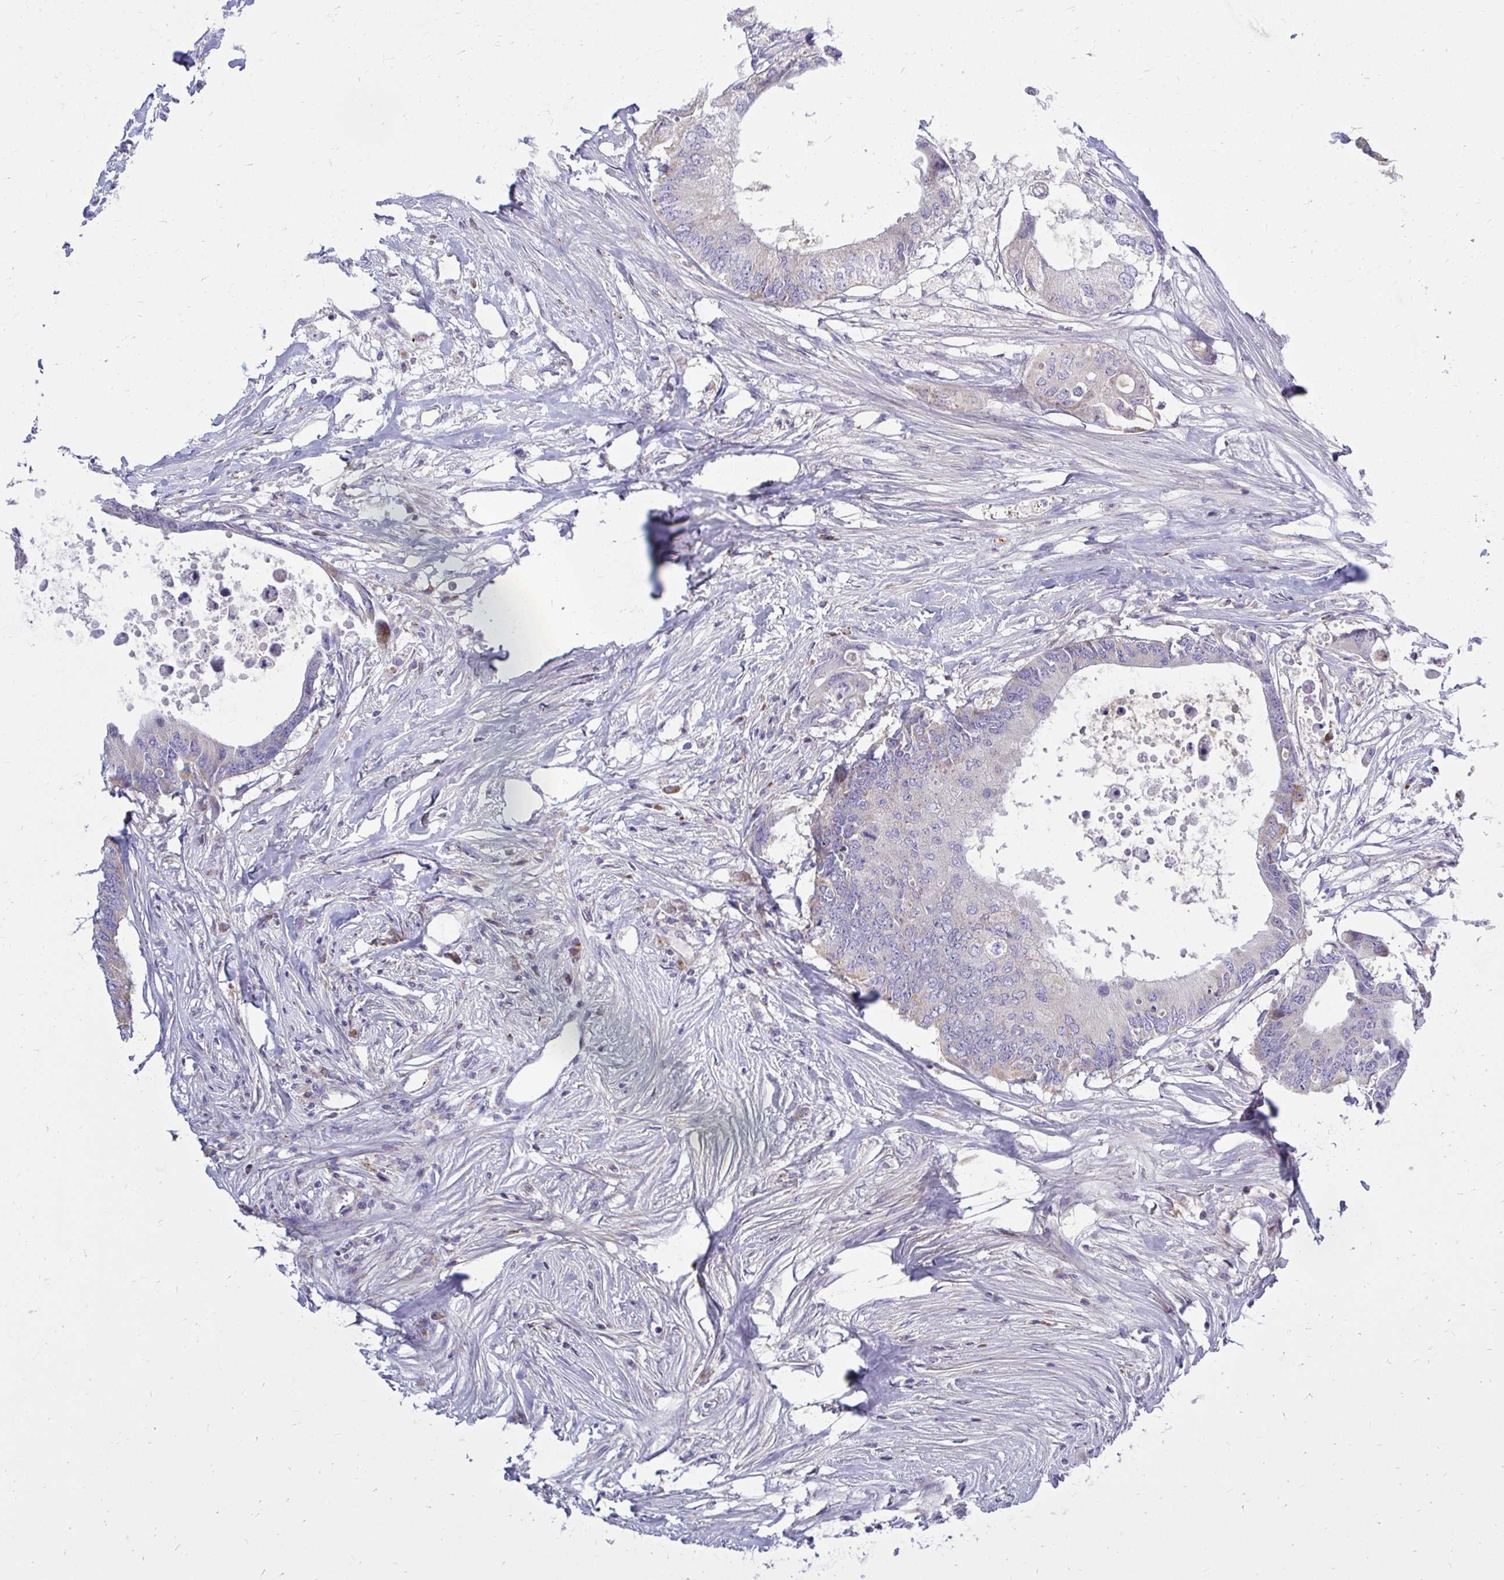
{"staining": {"intensity": "negative", "quantity": "none", "location": "none"}, "tissue": "colorectal cancer", "cell_type": "Tumor cells", "image_type": "cancer", "snomed": [{"axis": "morphology", "description": "Adenocarcinoma, NOS"}, {"axis": "topography", "description": "Colon"}], "caption": "Adenocarcinoma (colorectal) was stained to show a protein in brown. There is no significant positivity in tumor cells.", "gene": "OR10R2", "patient": {"sex": "male", "age": 71}}